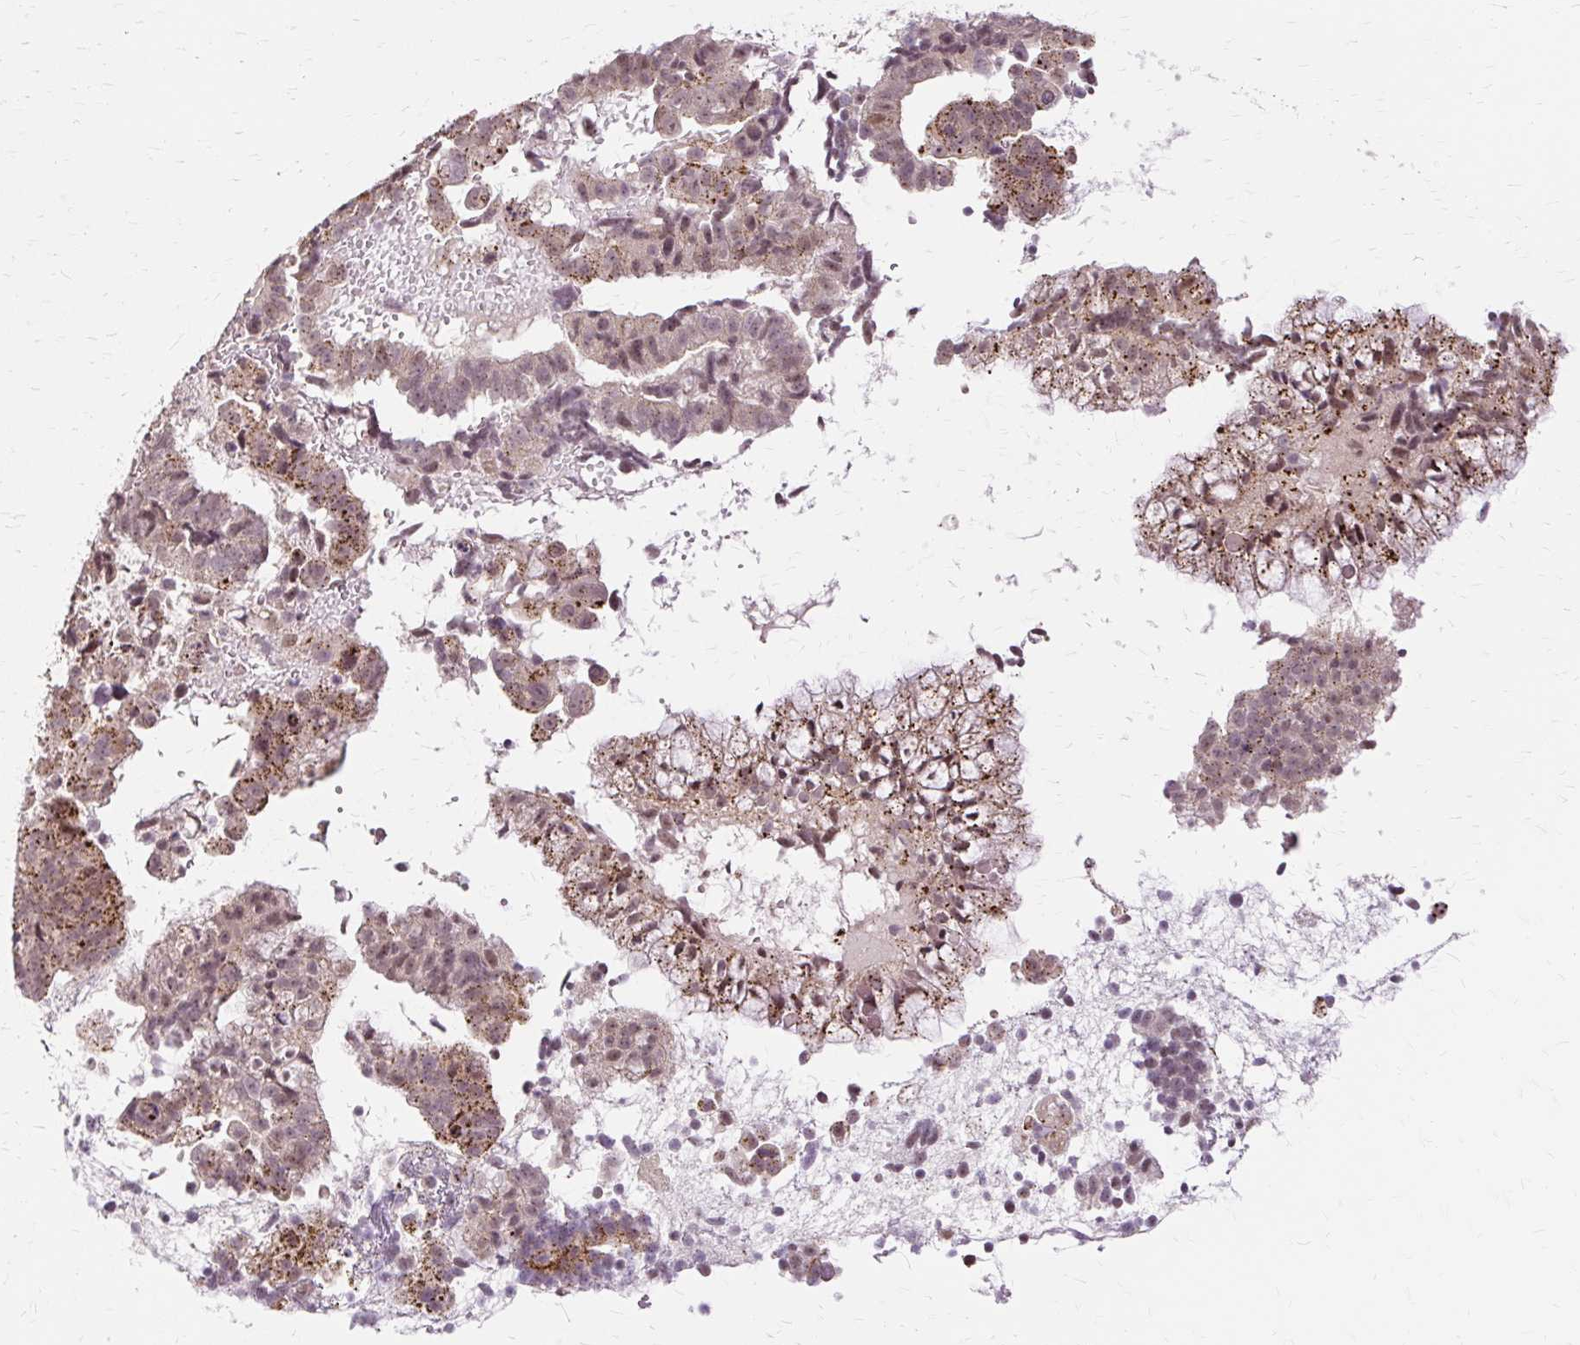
{"staining": {"intensity": "moderate", "quantity": ">75%", "location": "cytoplasmic/membranous,nuclear"}, "tissue": "endometrial cancer", "cell_type": "Tumor cells", "image_type": "cancer", "snomed": [{"axis": "morphology", "description": "Adenocarcinoma, NOS"}, {"axis": "topography", "description": "Endometrium"}], "caption": "This micrograph shows immunohistochemistry (IHC) staining of adenocarcinoma (endometrial), with medium moderate cytoplasmic/membranous and nuclear expression in about >75% of tumor cells.", "gene": "MMACHC", "patient": {"sex": "female", "age": 76}}